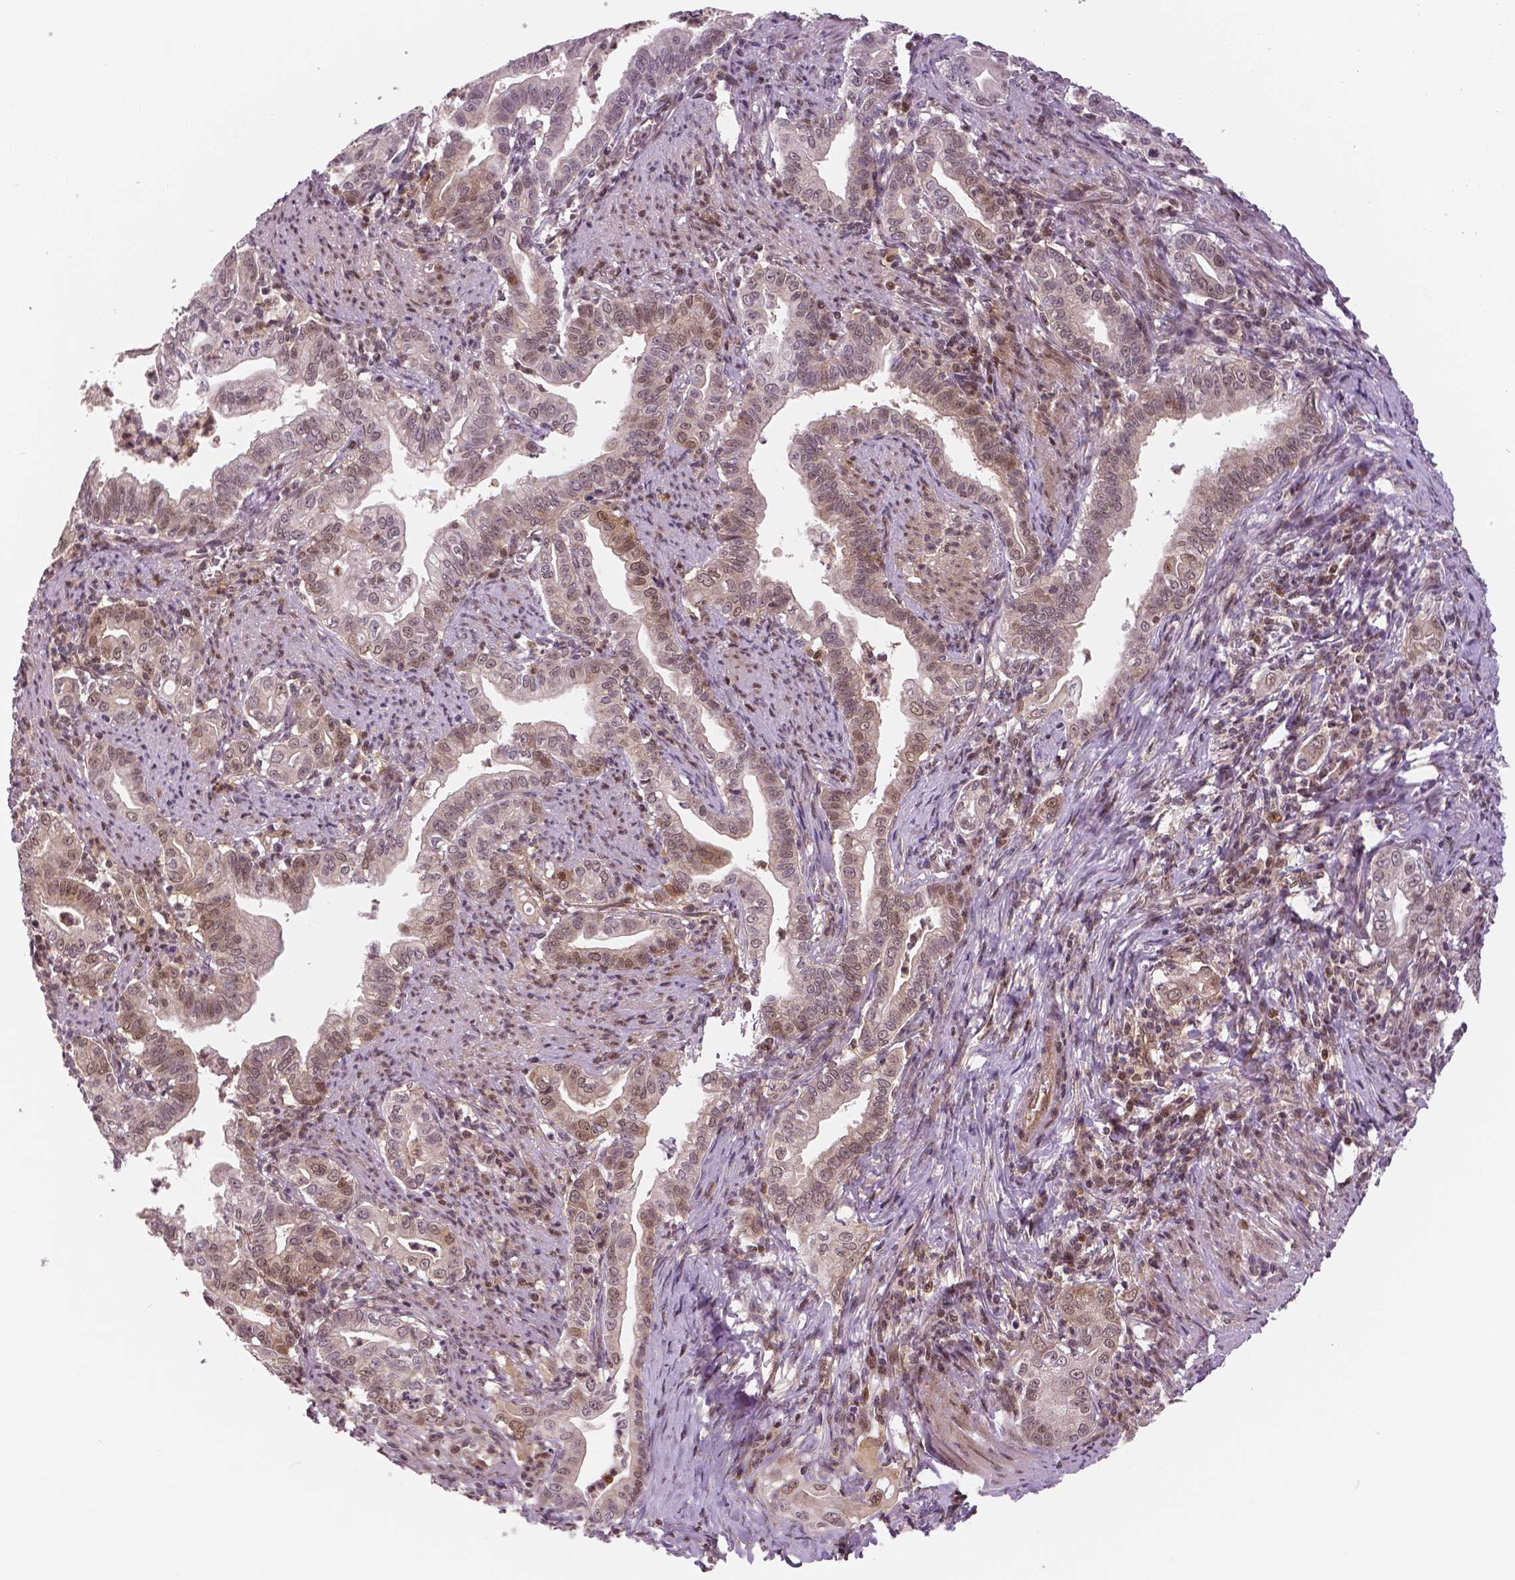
{"staining": {"intensity": "moderate", "quantity": ">75%", "location": "cytoplasmic/membranous,nuclear"}, "tissue": "stomach cancer", "cell_type": "Tumor cells", "image_type": "cancer", "snomed": [{"axis": "morphology", "description": "Adenocarcinoma, NOS"}, {"axis": "topography", "description": "Stomach, upper"}], "caption": "This micrograph shows stomach cancer (adenocarcinoma) stained with immunohistochemistry (IHC) to label a protein in brown. The cytoplasmic/membranous and nuclear of tumor cells show moderate positivity for the protein. Nuclei are counter-stained blue.", "gene": "STAT3", "patient": {"sex": "female", "age": 79}}